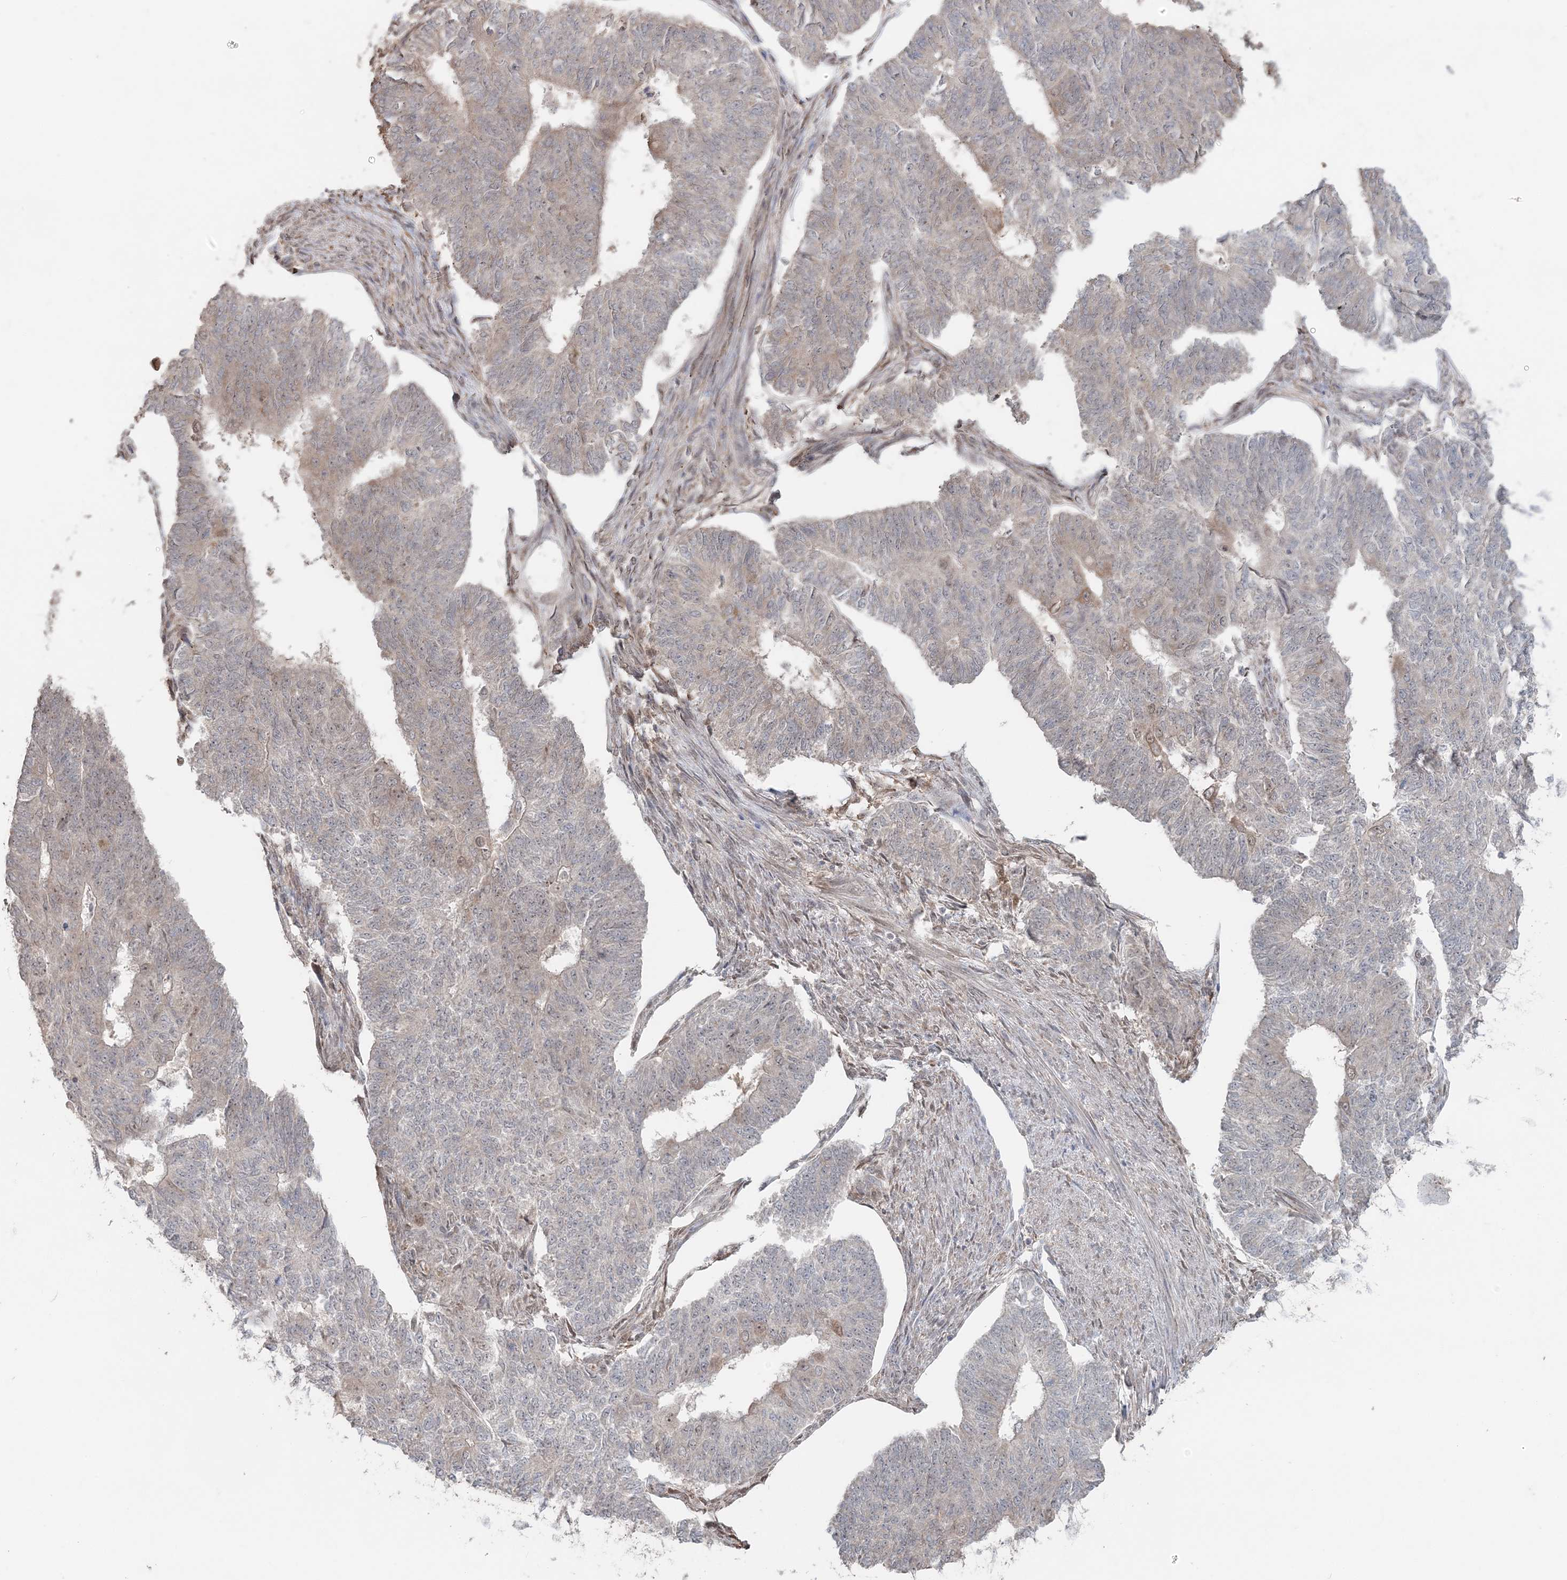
{"staining": {"intensity": "negative", "quantity": "none", "location": "none"}, "tissue": "endometrial cancer", "cell_type": "Tumor cells", "image_type": "cancer", "snomed": [{"axis": "morphology", "description": "Adenocarcinoma, NOS"}, {"axis": "topography", "description": "Endometrium"}], "caption": "A micrograph of endometrial cancer stained for a protein shows no brown staining in tumor cells.", "gene": "SLU7", "patient": {"sex": "female", "age": 32}}